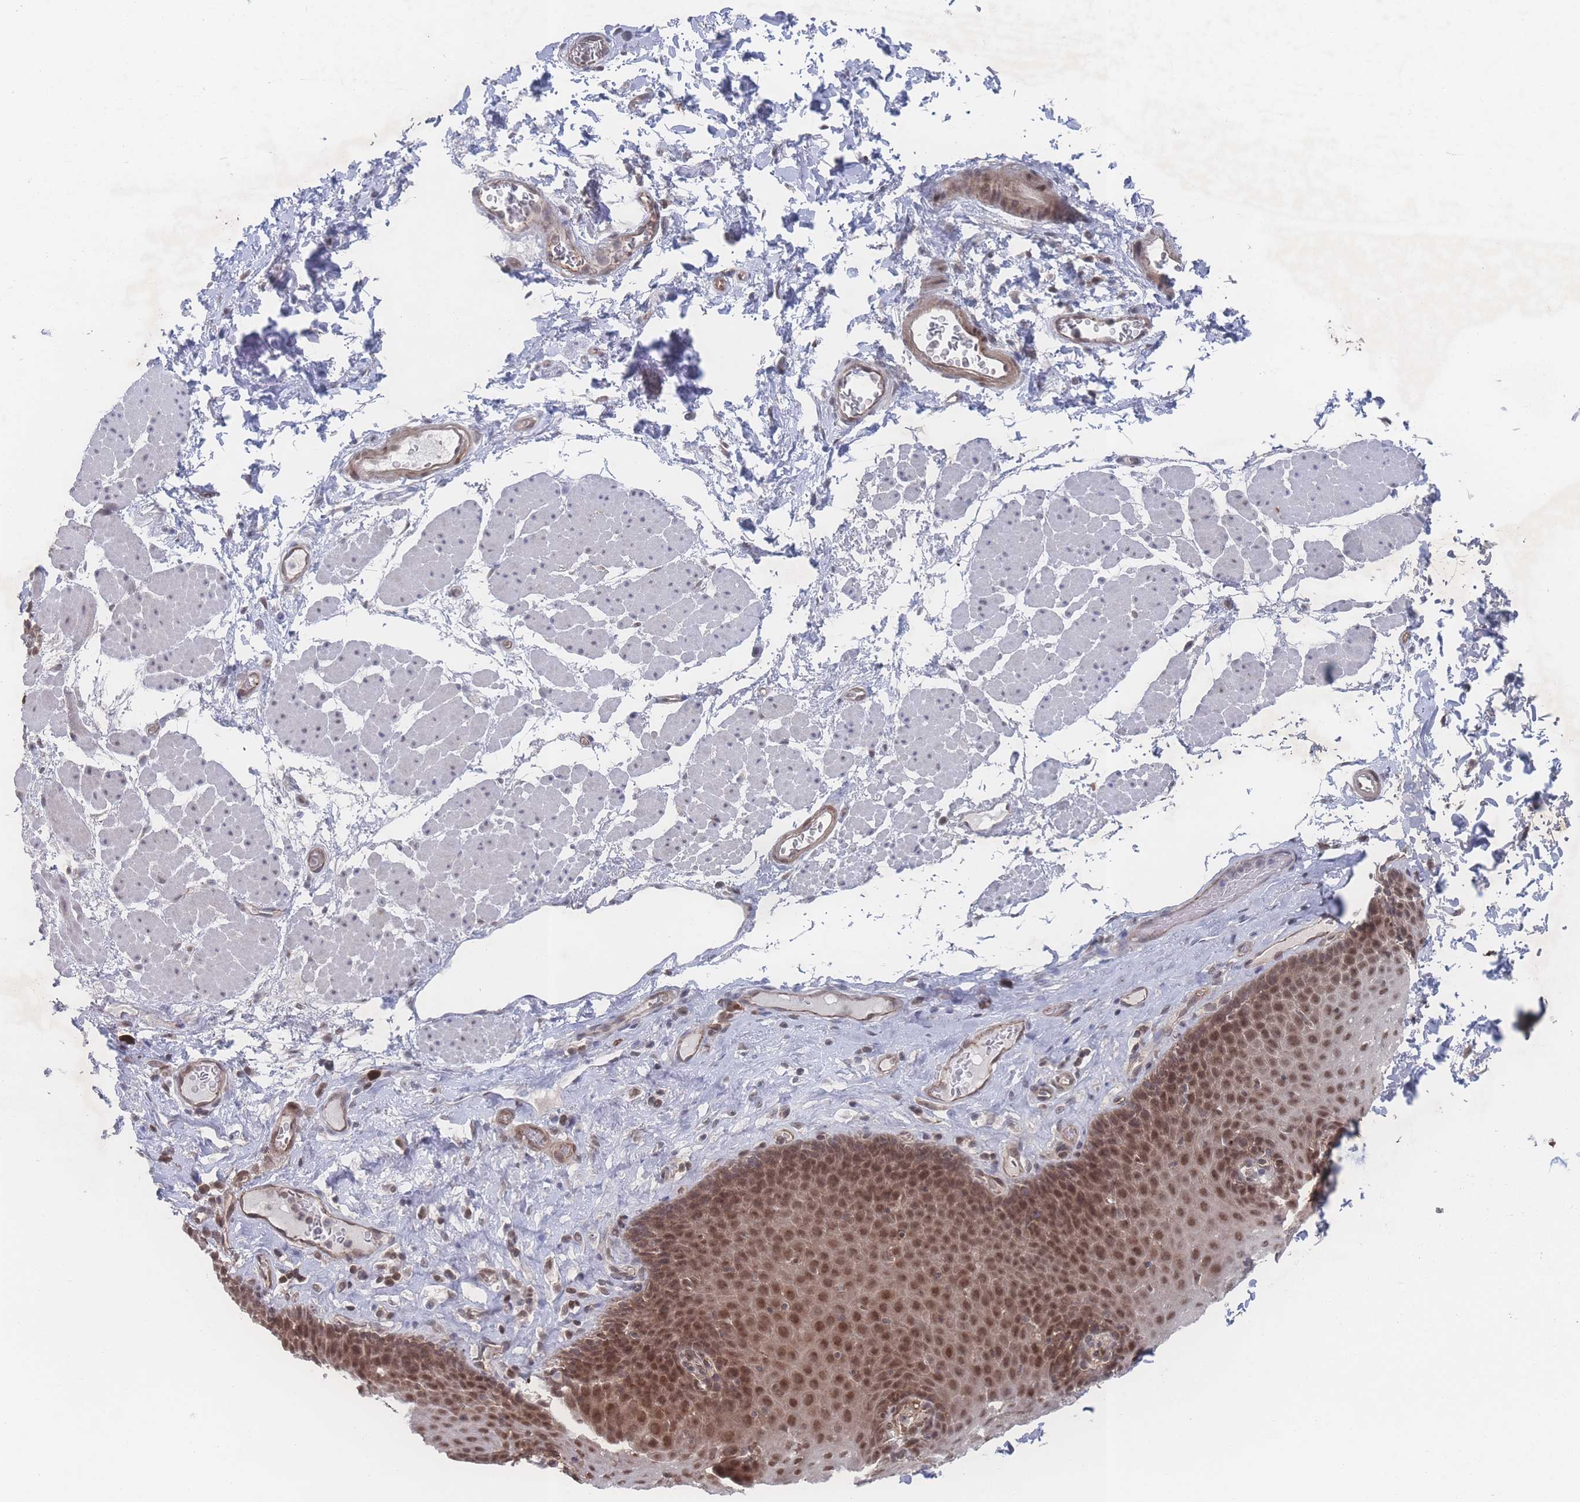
{"staining": {"intensity": "moderate", "quantity": ">75%", "location": "nuclear"}, "tissue": "esophagus", "cell_type": "Squamous epithelial cells", "image_type": "normal", "snomed": [{"axis": "morphology", "description": "Normal tissue, NOS"}, {"axis": "topography", "description": "Esophagus"}], "caption": "Immunohistochemical staining of unremarkable human esophagus exhibits medium levels of moderate nuclear expression in approximately >75% of squamous epithelial cells.", "gene": "PSMA1", "patient": {"sex": "female", "age": 66}}